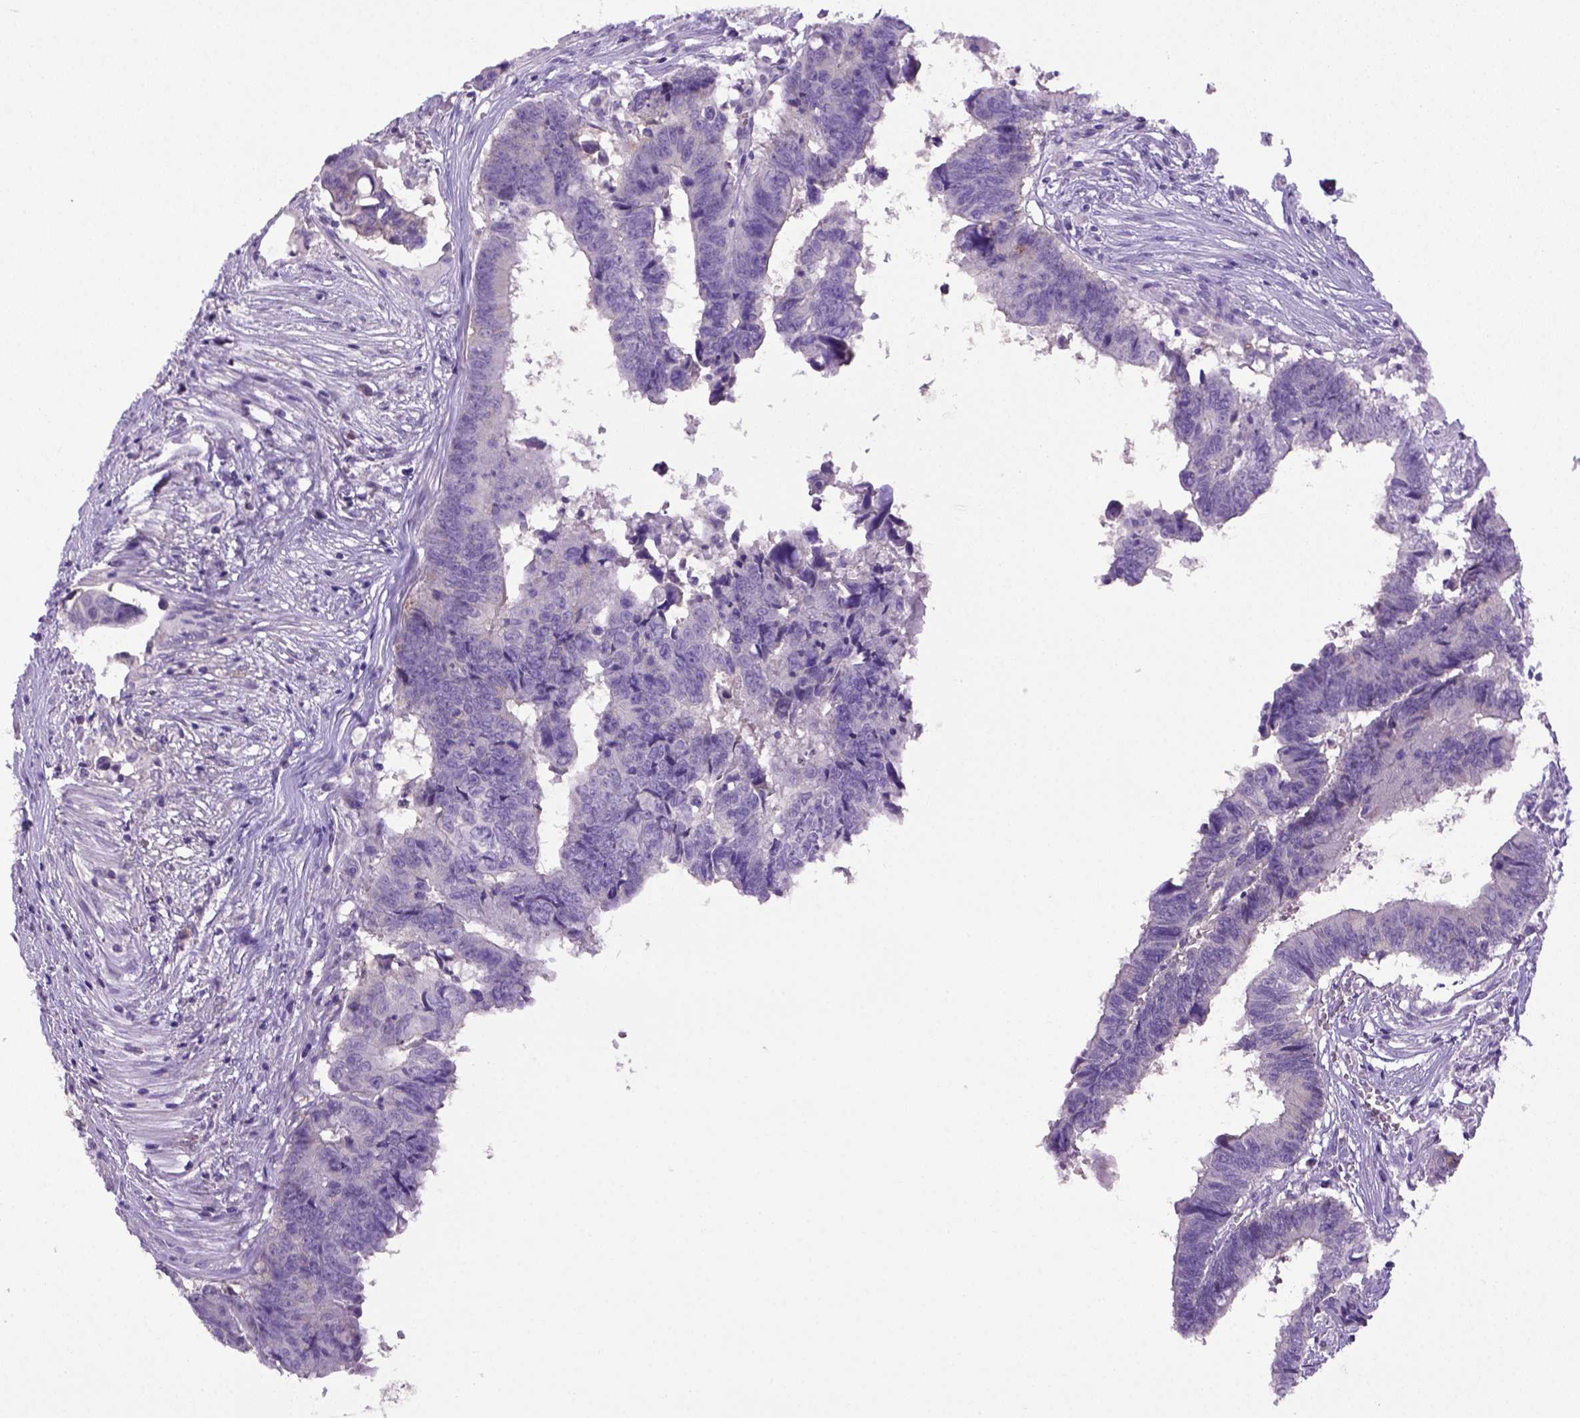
{"staining": {"intensity": "negative", "quantity": "none", "location": "none"}, "tissue": "colorectal cancer", "cell_type": "Tumor cells", "image_type": "cancer", "snomed": [{"axis": "morphology", "description": "Adenocarcinoma, NOS"}, {"axis": "topography", "description": "Colon"}], "caption": "Immunohistochemical staining of colorectal adenocarcinoma exhibits no significant positivity in tumor cells.", "gene": "ITIH4", "patient": {"sex": "female", "age": 82}}